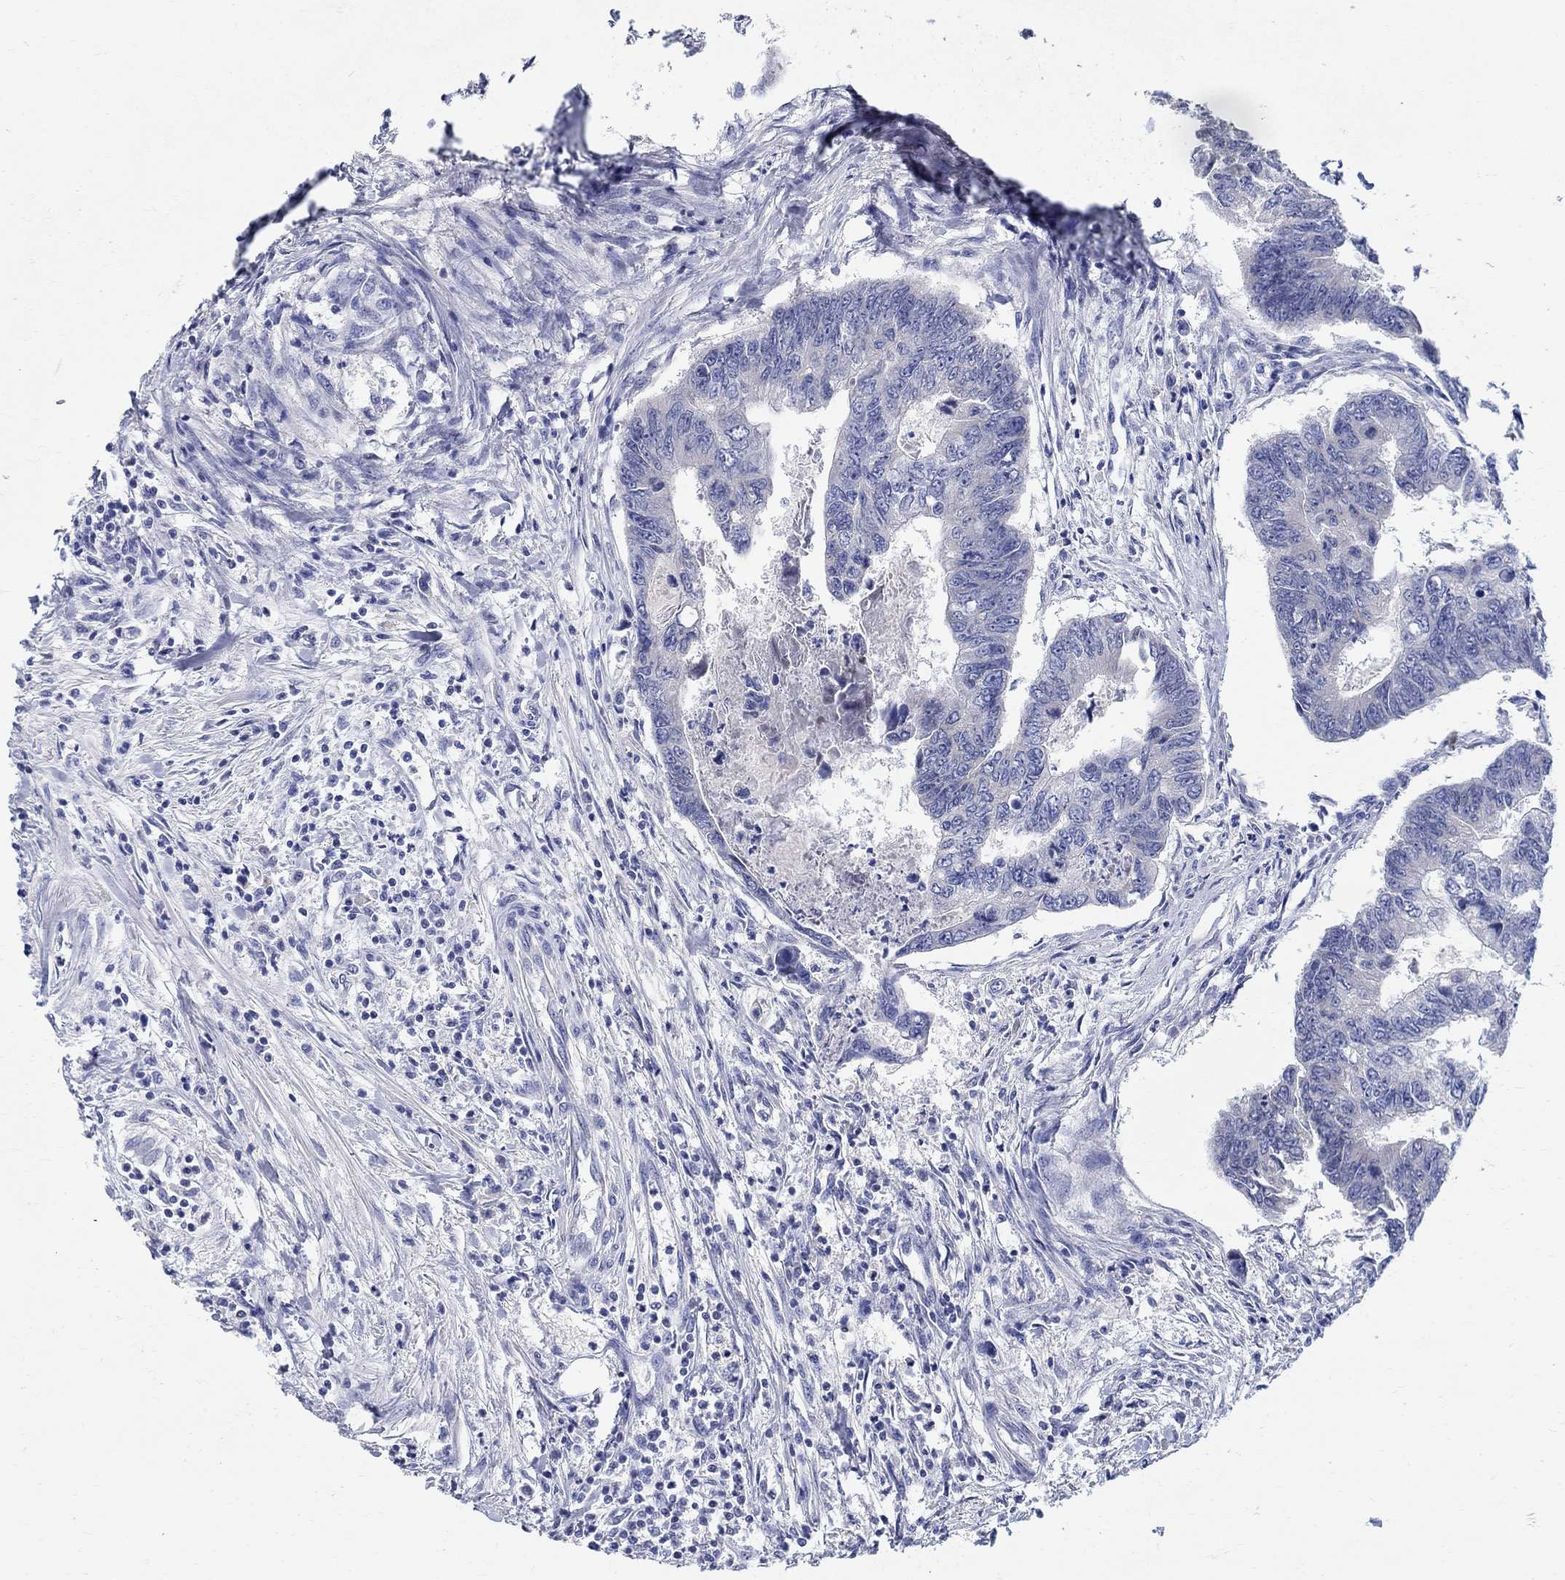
{"staining": {"intensity": "negative", "quantity": "none", "location": "none"}, "tissue": "colorectal cancer", "cell_type": "Tumor cells", "image_type": "cancer", "snomed": [{"axis": "morphology", "description": "Adenocarcinoma, NOS"}, {"axis": "topography", "description": "Colon"}], "caption": "Immunohistochemistry (IHC) photomicrograph of neoplastic tissue: colorectal adenocarcinoma stained with DAB (3,3'-diaminobenzidine) displays no significant protein positivity in tumor cells. (Immunohistochemistry, brightfield microscopy, high magnification).", "gene": "CRYGD", "patient": {"sex": "female", "age": 65}}